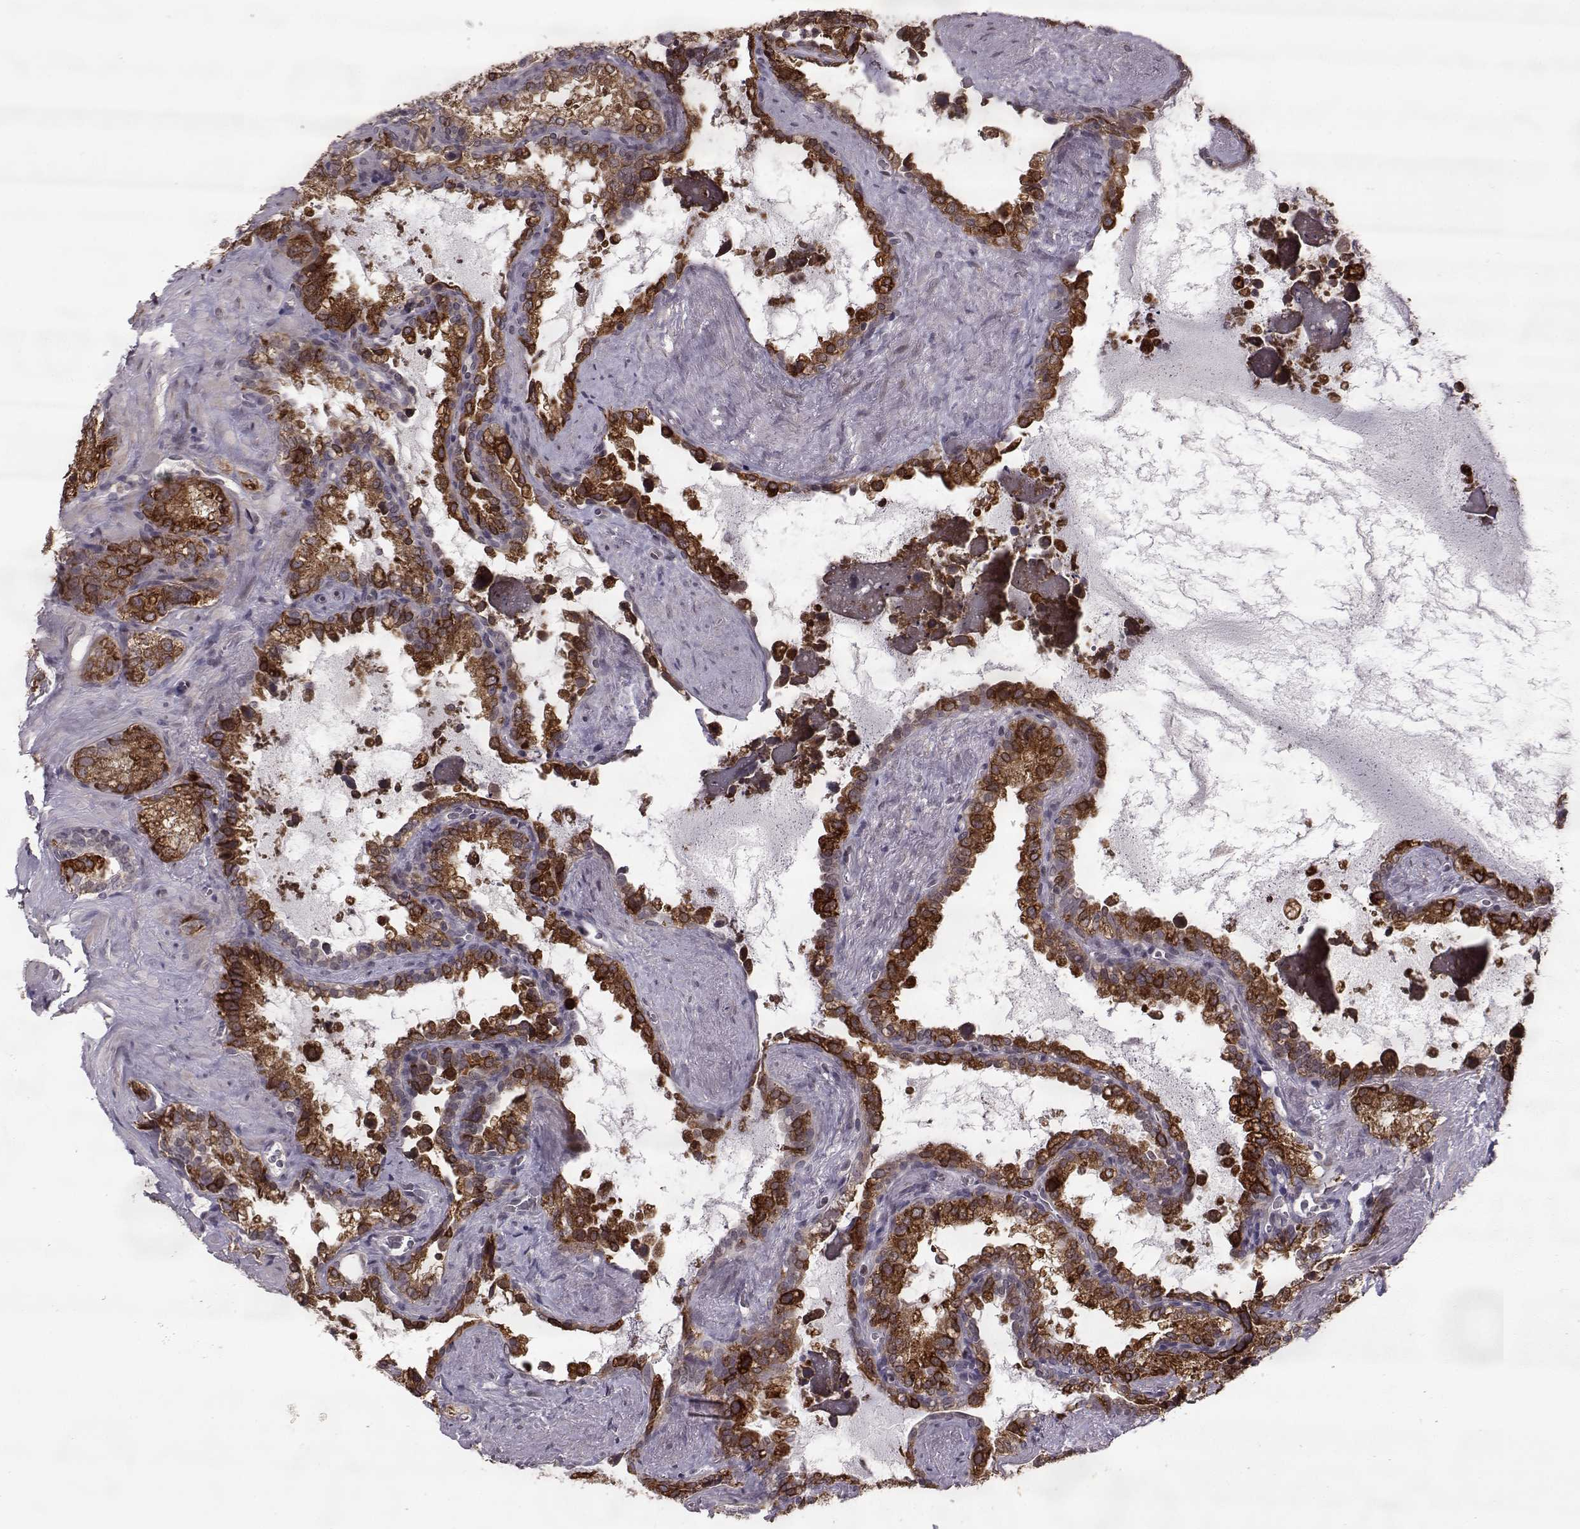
{"staining": {"intensity": "strong", "quantity": ">75%", "location": "cytoplasmic/membranous"}, "tissue": "seminal vesicle", "cell_type": "Glandular cells", "image_type": "normal", "snomed": [{"axis": "morphology", "description": "Normal tissue, NOS"}, {"axis": "topography", "description": "Seminal veicle"}], "caption": "Immunohistochemical staining of unremarkable human seminal vesicle shows >75% levels of strong cytoplasmic/membranous protein staining in about >75% of glandular cells.", "gene": "ELOVL5", "patient": {"sex": "male", "age": 71}}